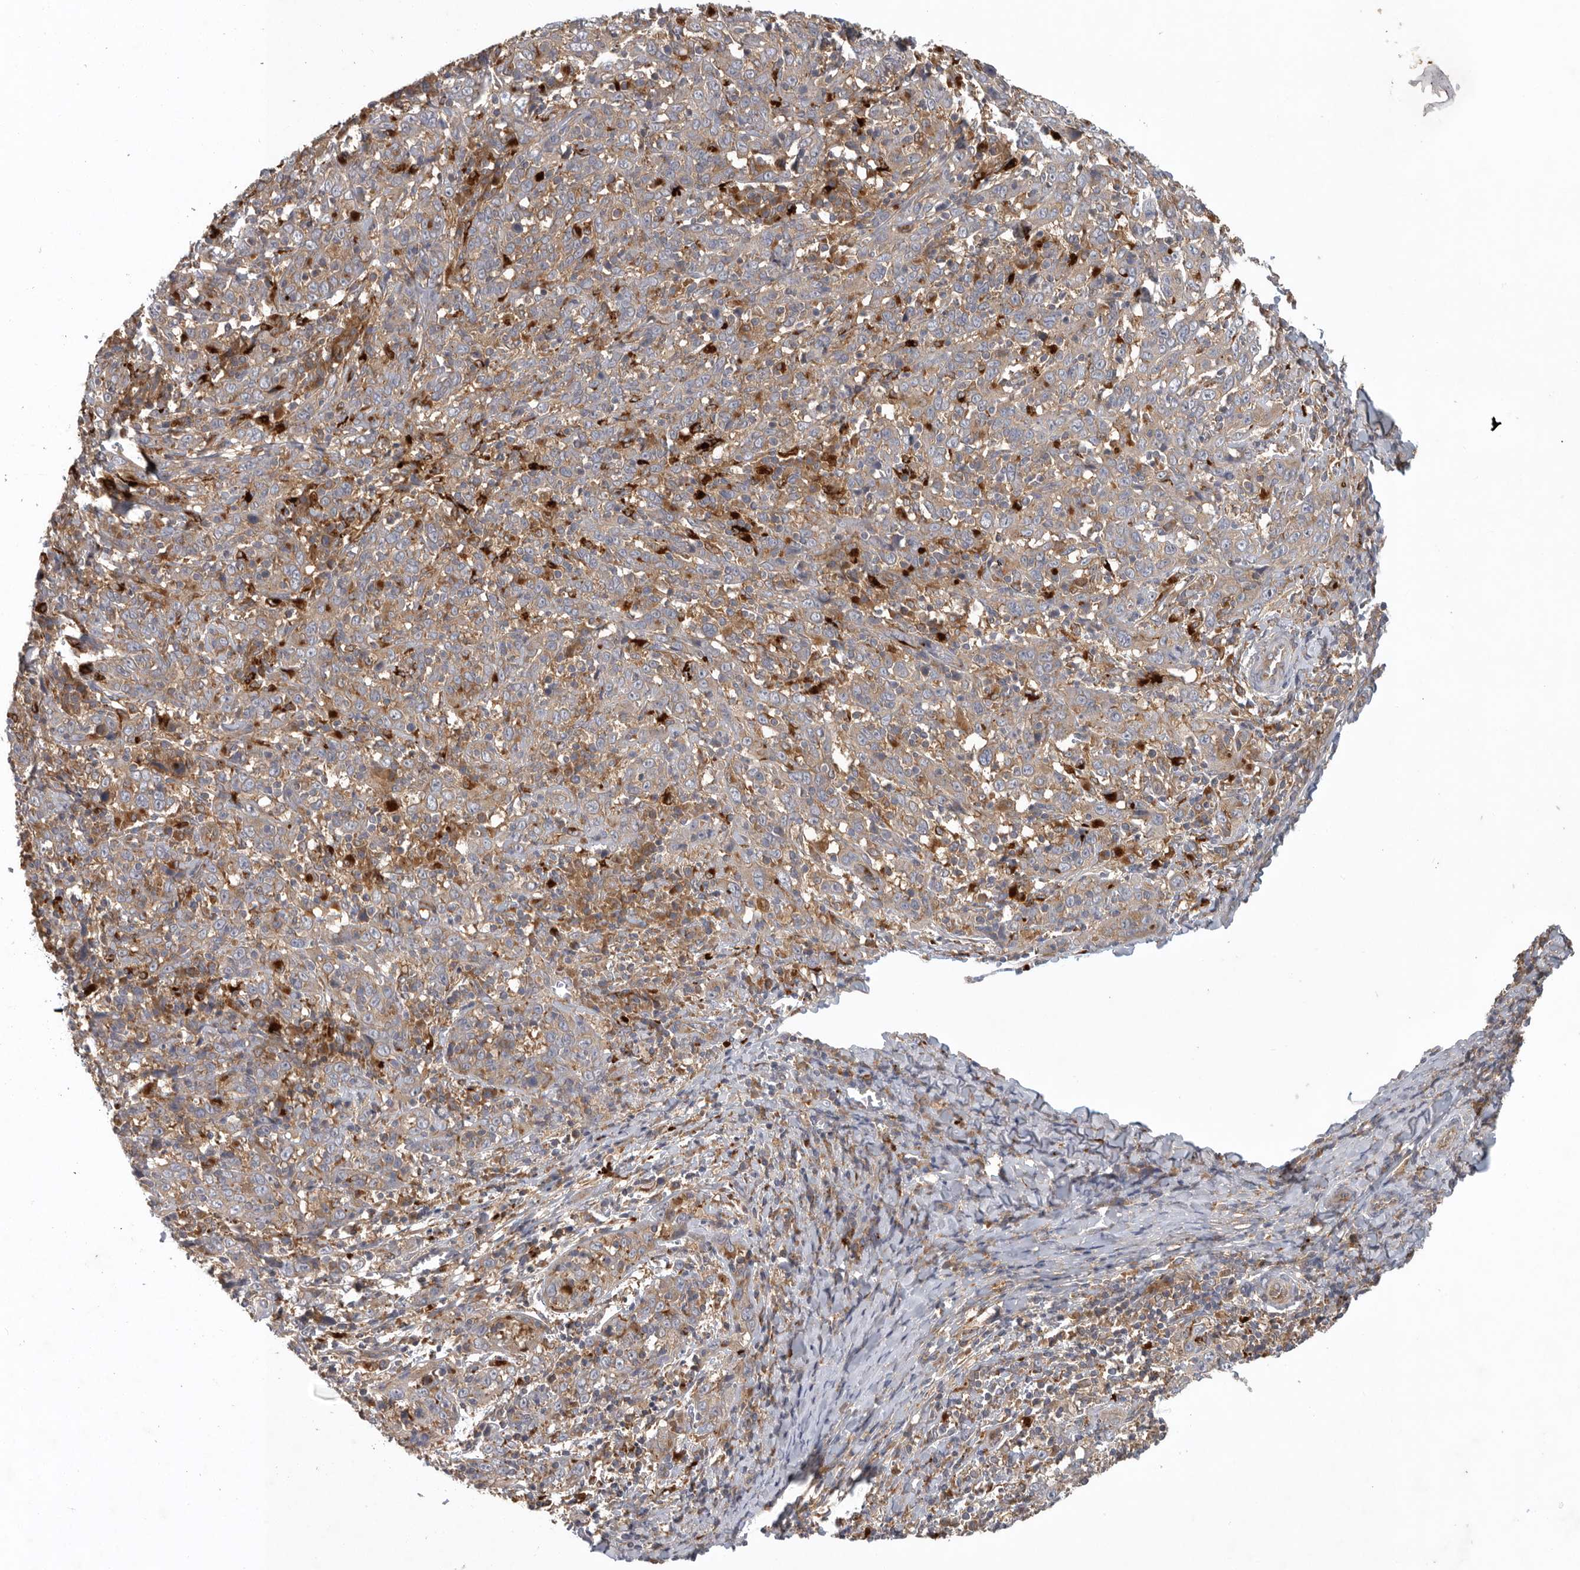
{"staining": {"intensity": "weak", "quantity": ">75%", "location": "cytoplasmic/membranous"}, "tissue": "cervical cancer", "cell_type": "Tumor cells", "image_type": "cancer", "snomed": [{"axis": "morphology", "description": "Squamous cell carcinoma, NOS"}, {"axis": "topography", "description": "Cervix"}], "caption": "Cervical squamous cell carcinoma stained for a protein exhibits weak cytoplasmic/membranous positivity in tumor cells.", "gene": "C1orf109", "patient": {"sex": "female", "age": 46}}